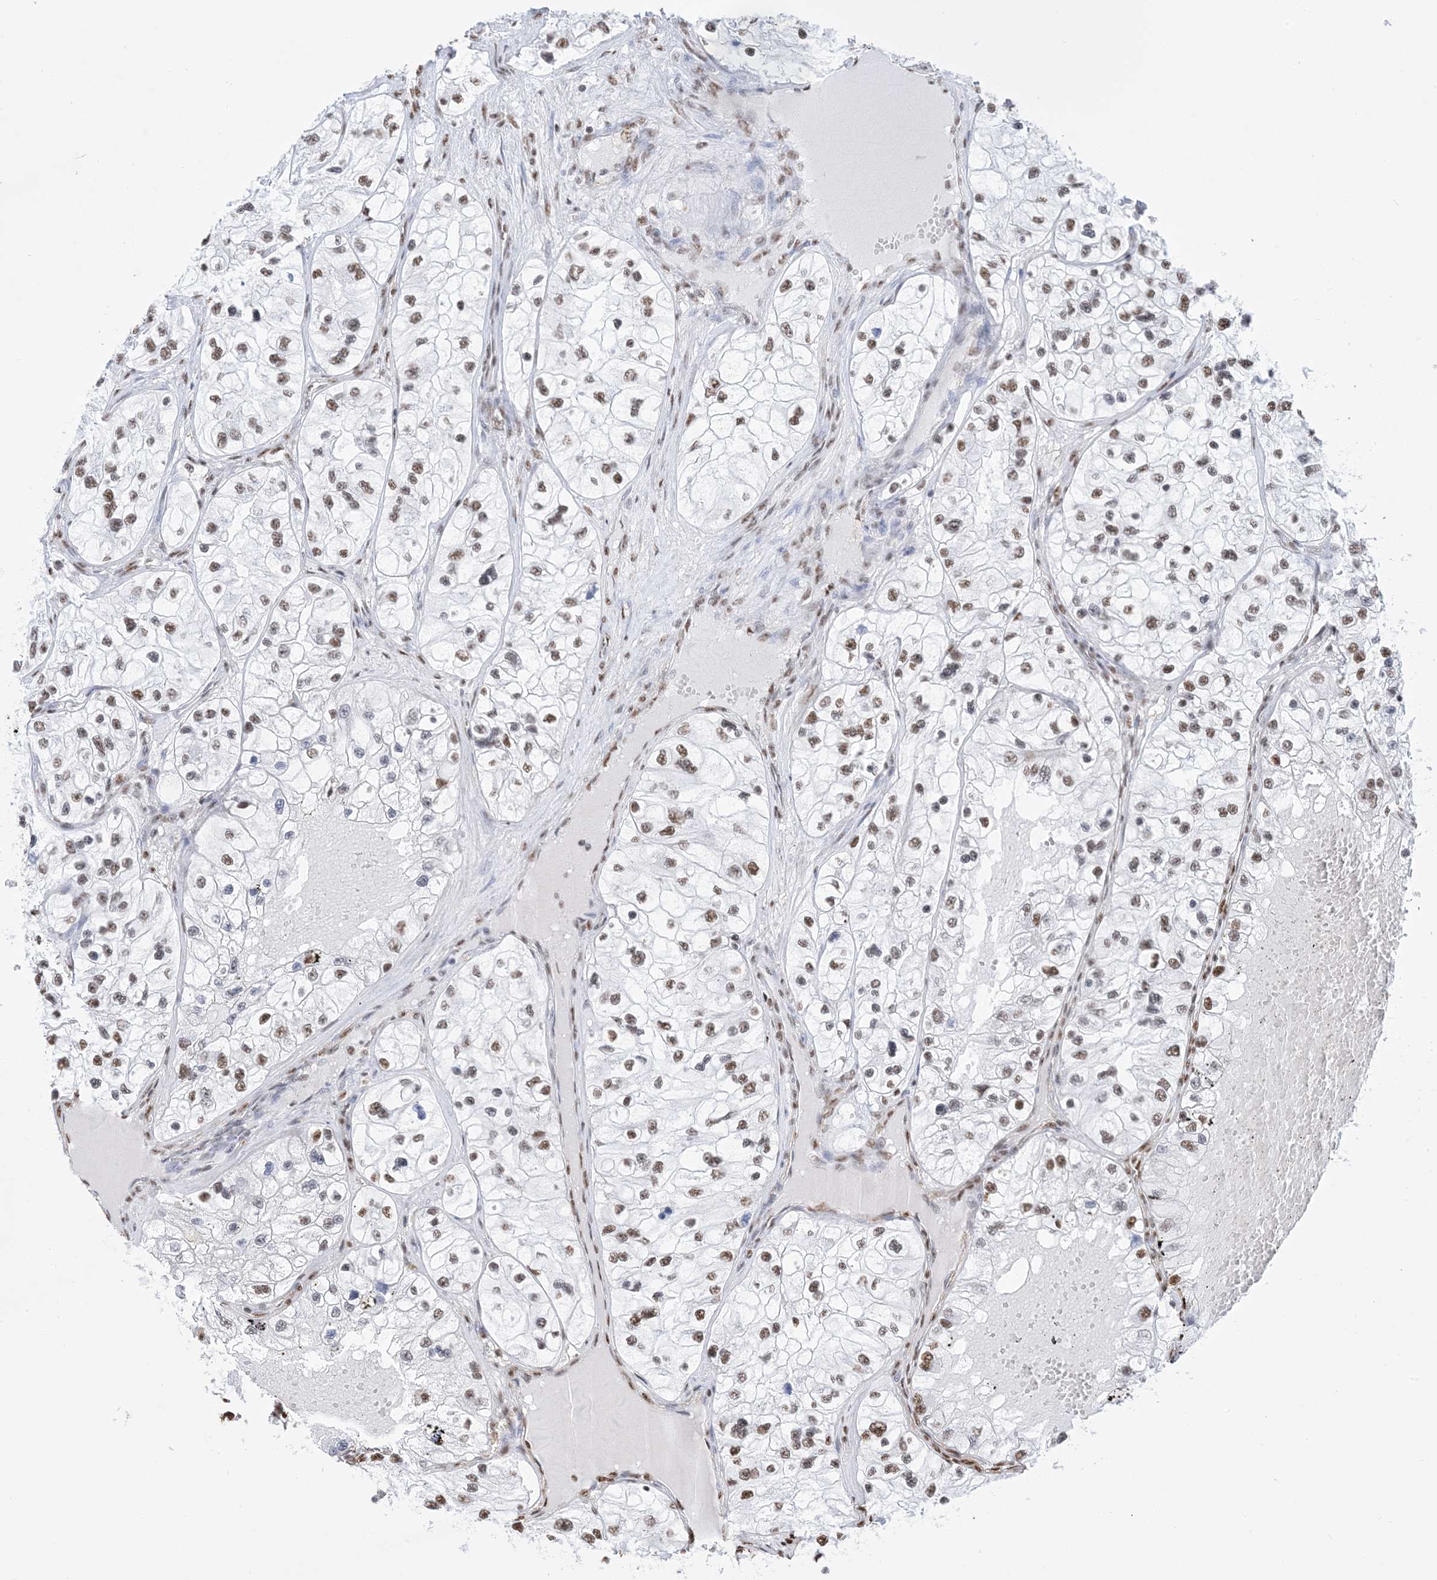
{"staining": {"intensity": "moderate", "quantity": ">75%", "location": "nuclear"}, "tissue": "renal cancer", "cell_type": "Tumor cells", "image_type": "cancer", "snomed": [{"axis": "morphology", "description": "Adenocarcinoma, NOS"}, {"axis": "topography", "description": "Kidney"}], "caption": "IHC (DAB) staining of renal cancer (adenocarcinoma) displays moderate nuclear protein positivity in about >75% of tumor cells. The staining was performed using DAB (3,3'-diaminobenzidine), with brown indicating positive protein expression. Nuclei are stained blue with hematoxylin.", "gene": "ZNF792", "patient": {"sex": "female", "age": 57}}